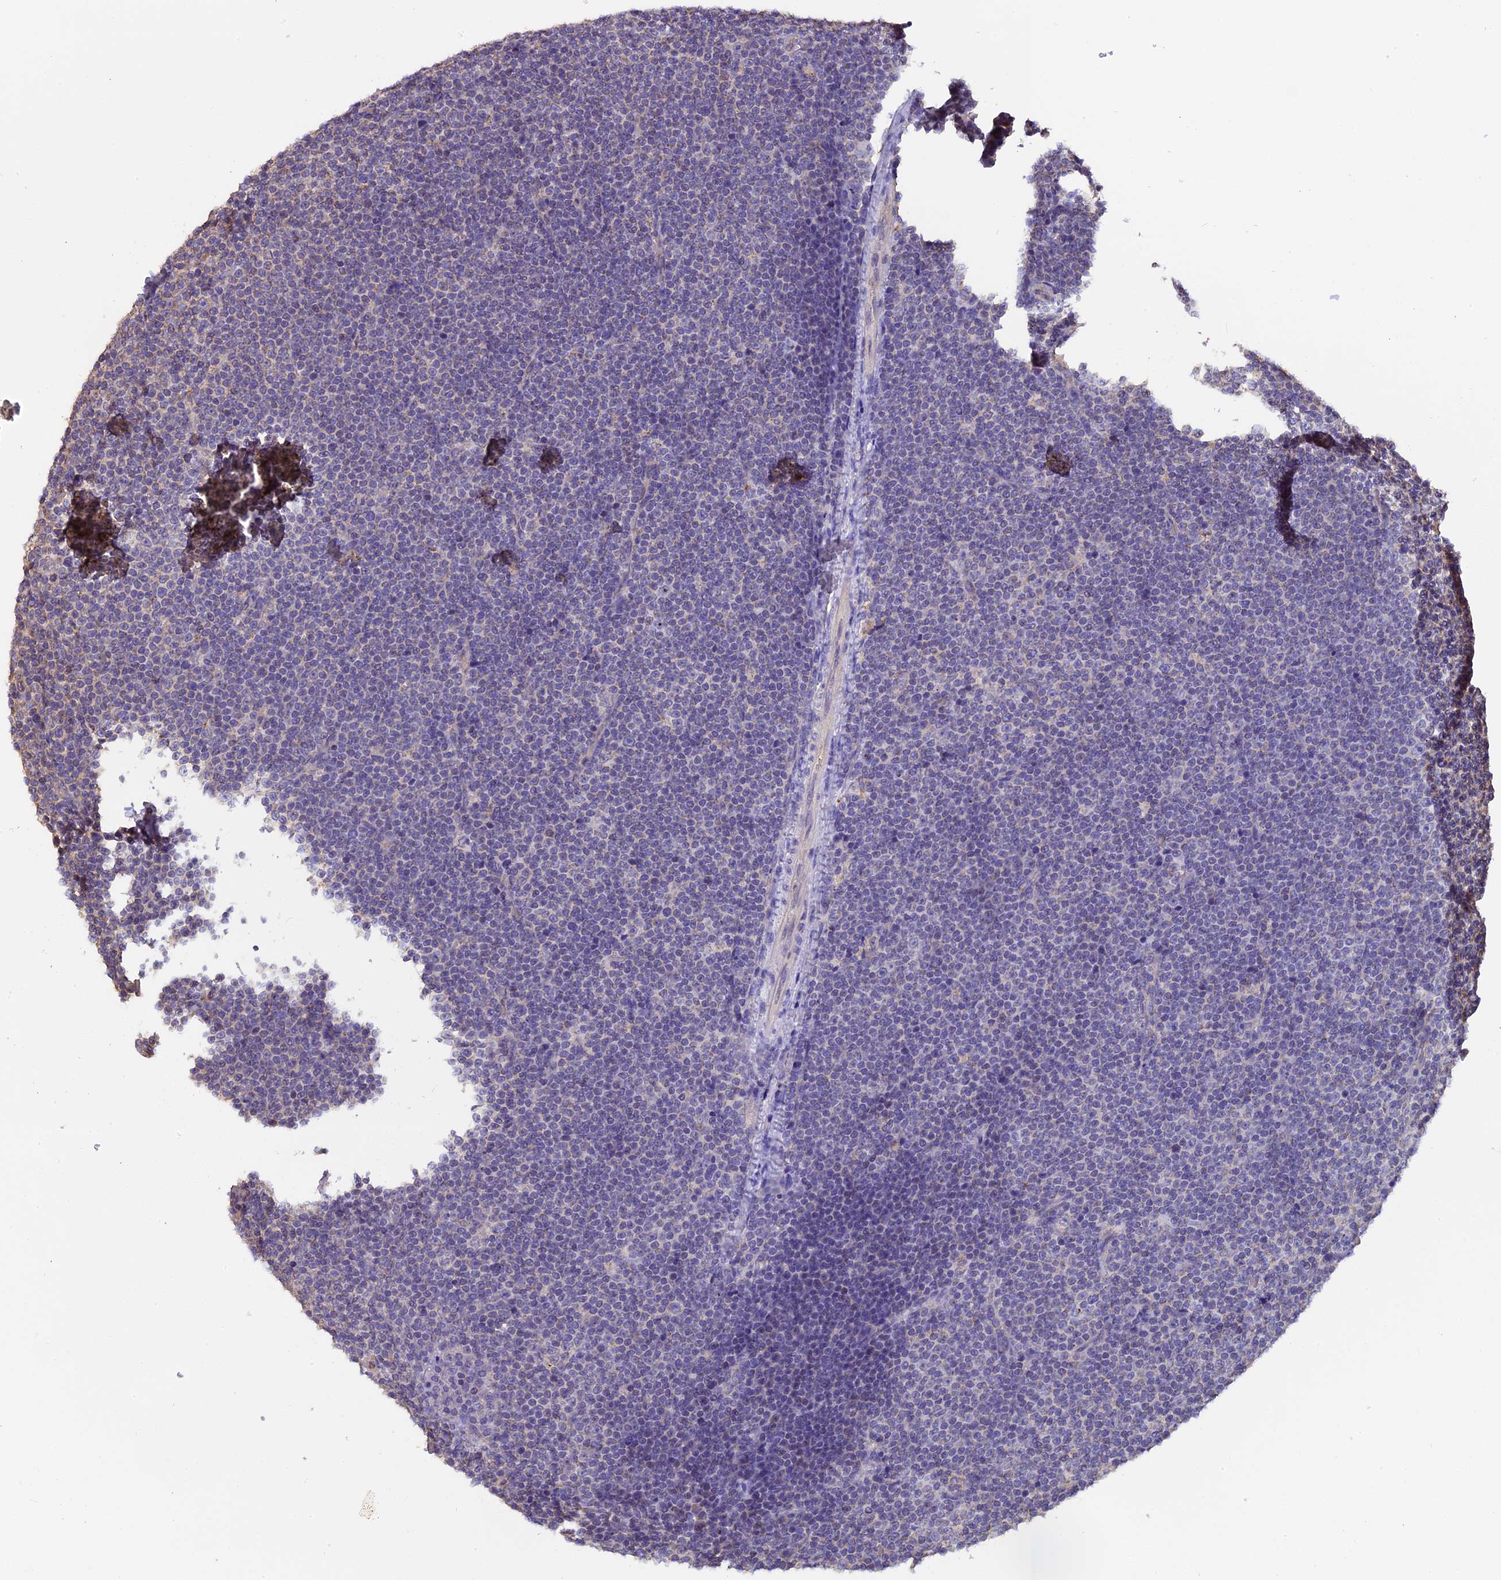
{"staining": {"intensity": "negative", "quantity": "none", "location": "none"}, "tissue": "lymphoma", "cell_type": "Tumor cells", "image_type": "cancer", "snomed": [{"axis": "morphology", "description": "Malignant lymphoma, non-Hodgkin's type, Low grade"}, {"axis": "topography", "description": "Lymph node"}], "caption": "The histopathology image demonstrates no staining of tumor cells in malignant lymphoma, non-Hodgkin's type (low-grade).", "gene": "CHMP2A", "patient": {"sex": "female", "age": 67}}